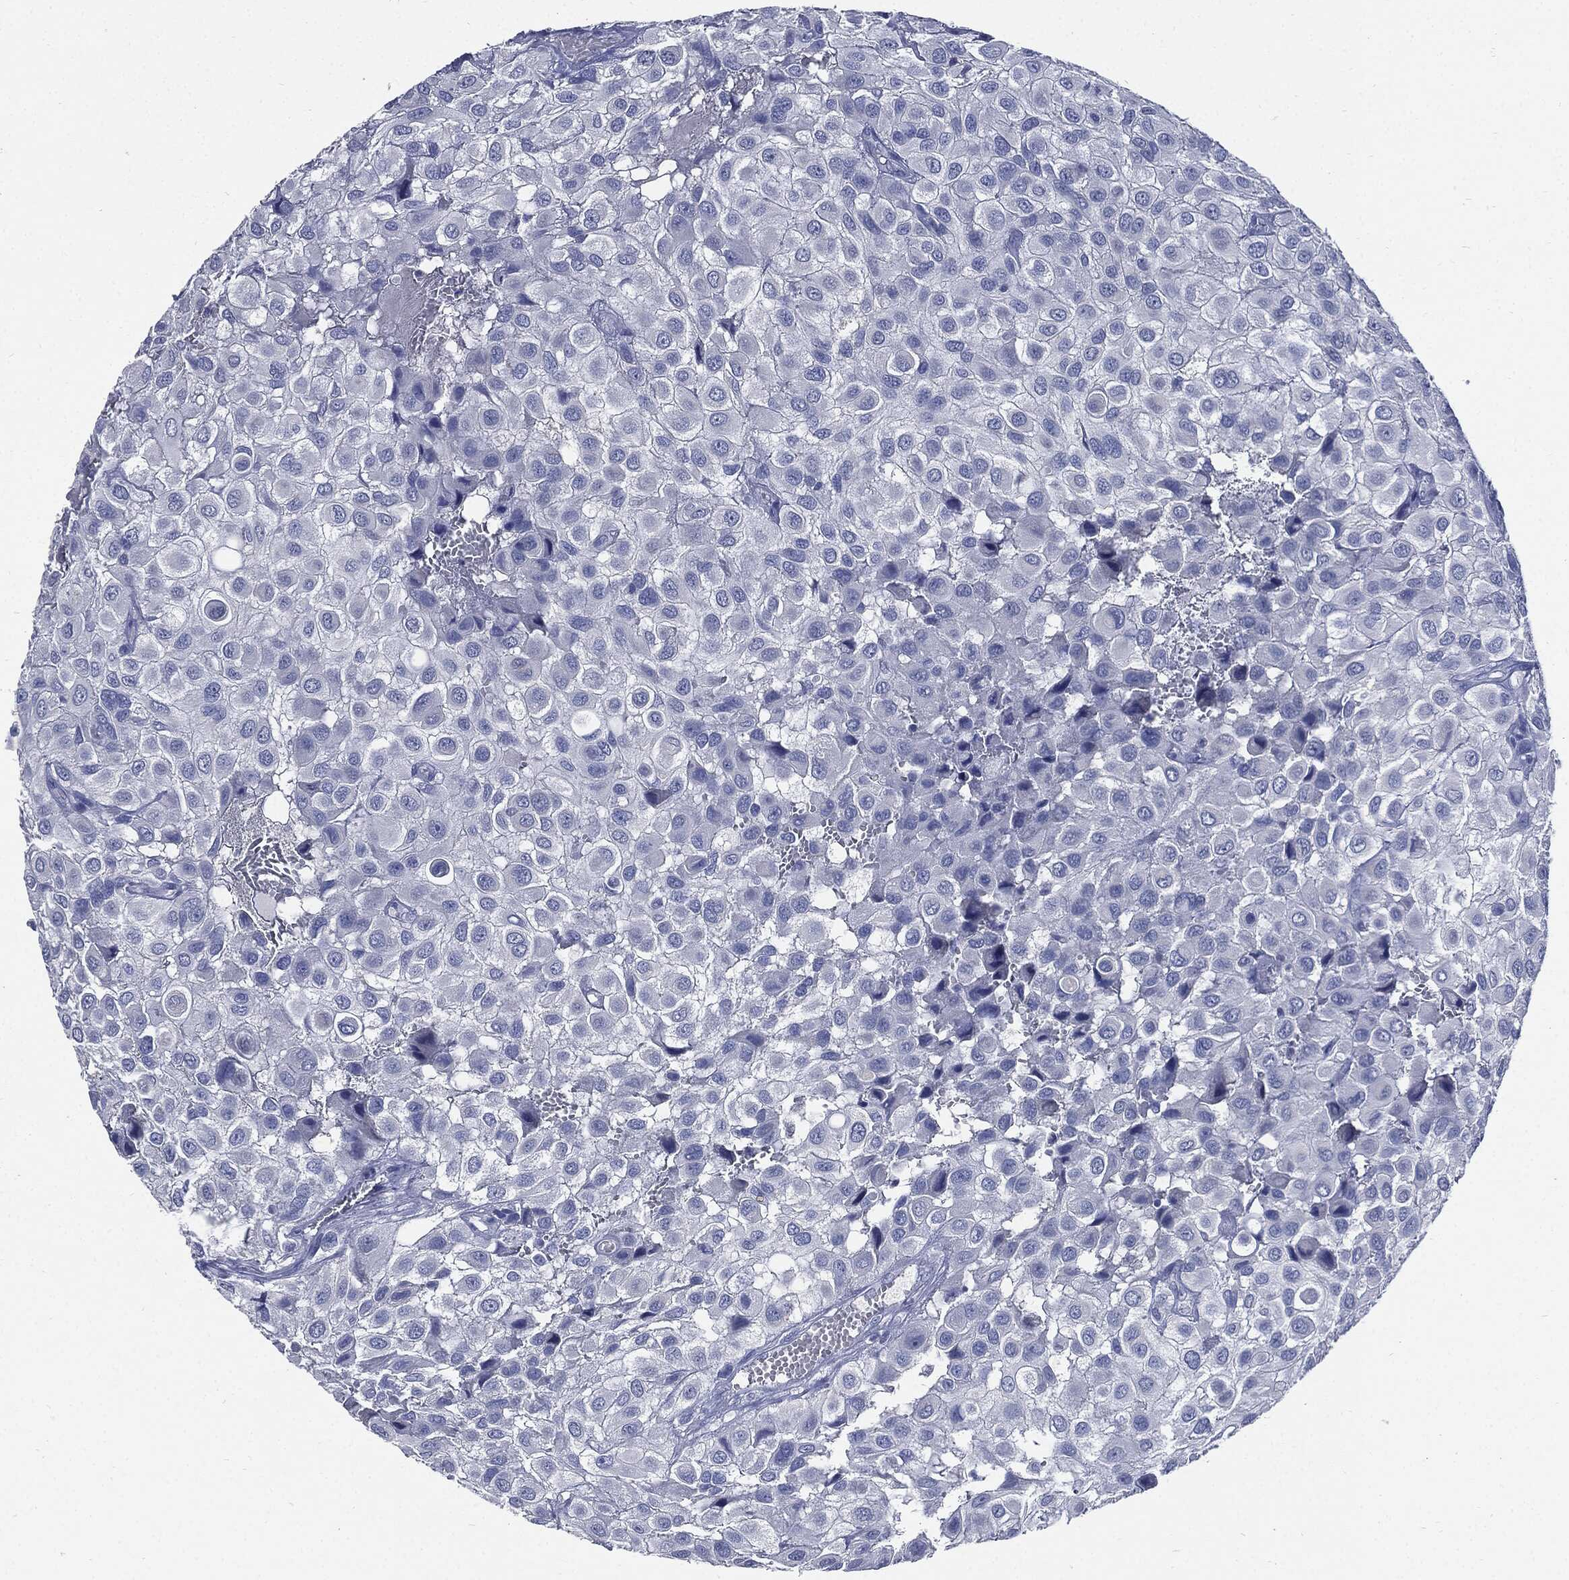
{"staining": {"intensity": "negative", "quantity": "none", "location": "none"}, "tissue": "urothelial cancer", "cell_type": "Tumor cells", "image_type": "cancer", "snomed": [{"axis": "morphology", "description": "Urothelial carcinoma, High grade"}, {"axis": "topography", "description": "Urinary bladder"}], "caption": "This is an immunohistochemistry (IHC) photomicrograph of high-grade urothelial carcinoma. There is no positivity in tumor cells.", "gene": "CPE", "patient": {"sex": "male", "age": 56}}